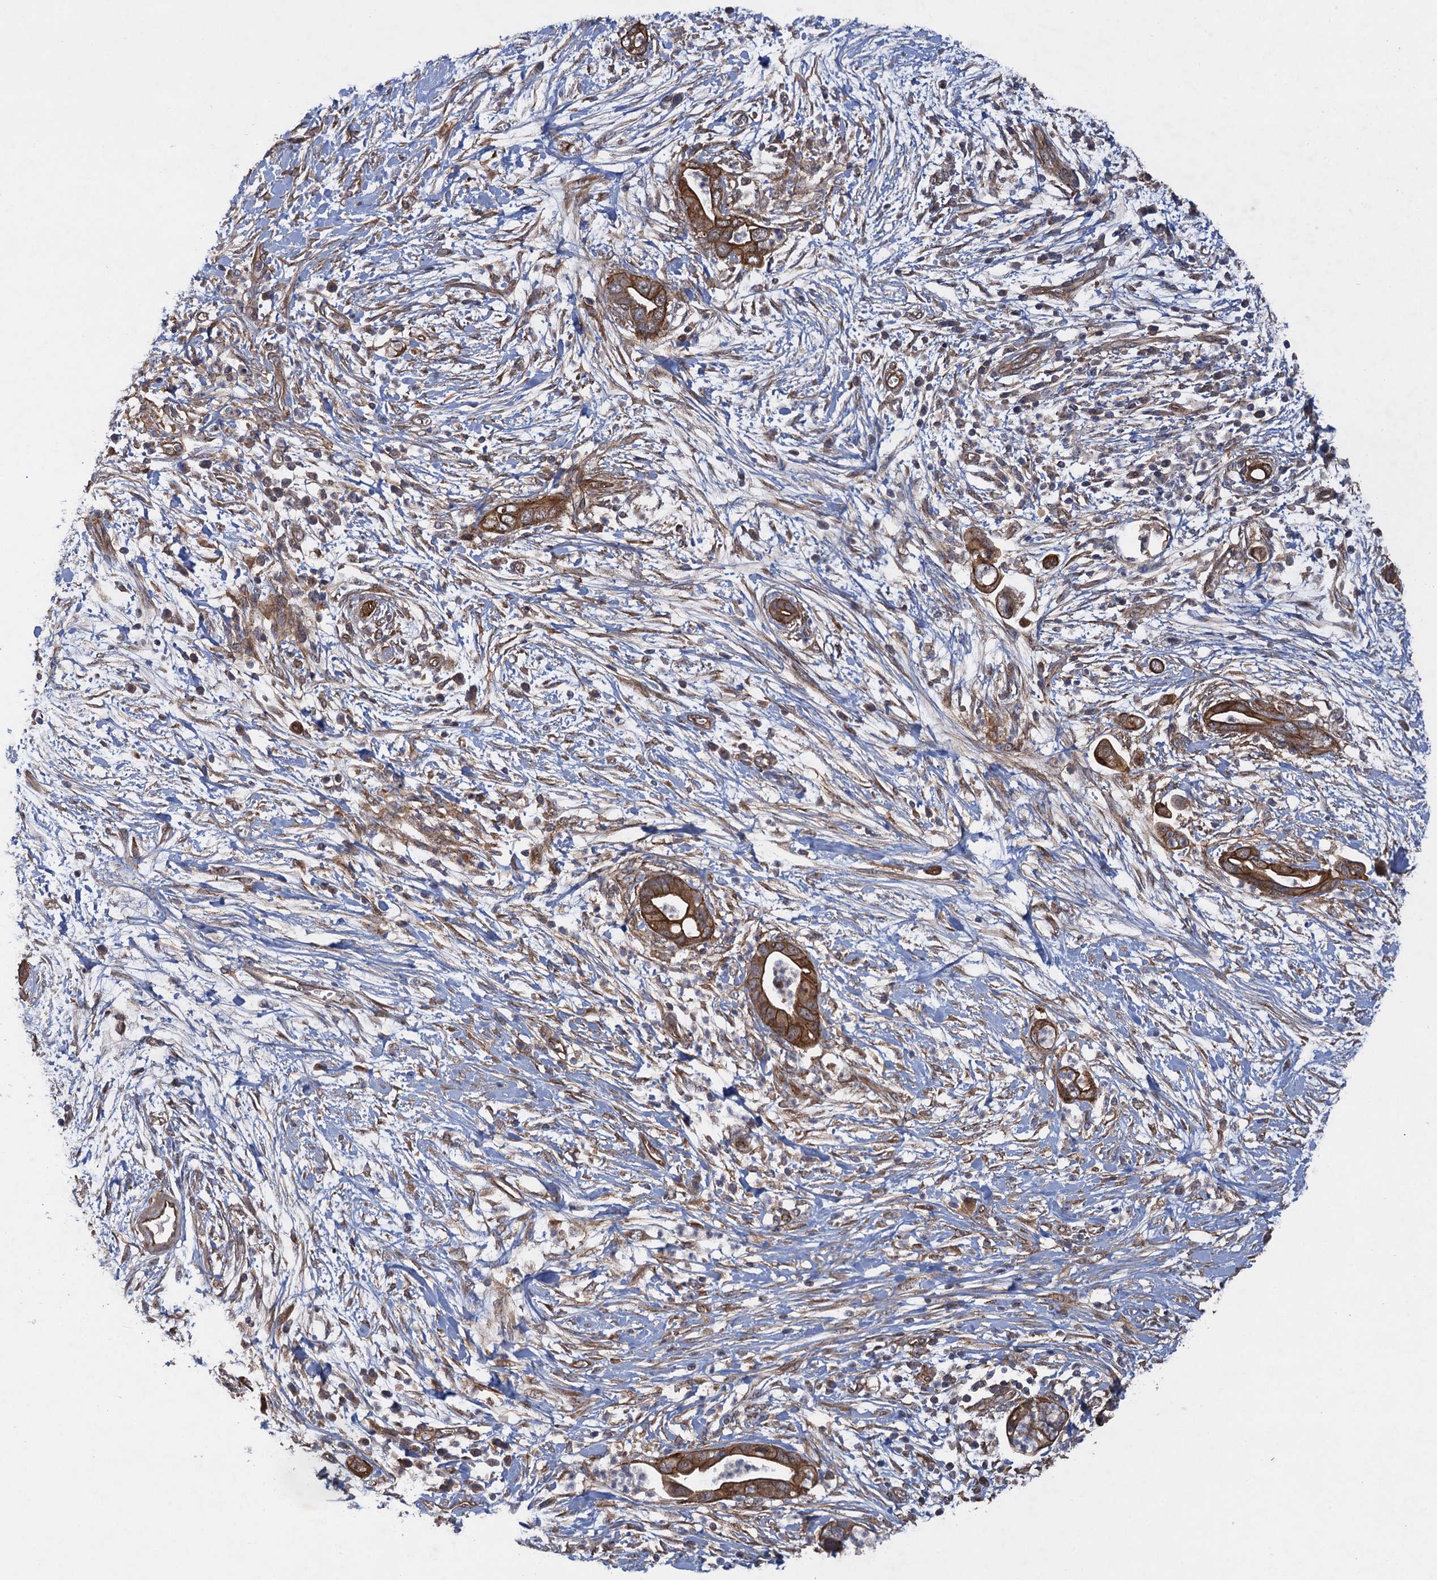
{"staining": {"intensity": "strong", "quantity": ">75%", "location": "cytoplasmic/membranous"}, "tissue": "pancreatic cancer", "cell_type": "Tumor cells", "image_type": "cancer", "snomed": [{"axis": "morphology", "description": "Adenocarcinoma, NOS"}, {"axis": "topography", "description": "Pancreas"}], "caption": "The image reveals immunohistochemical staining of pancreatic adenocarcinoma. There is strong cytoplasmic/membranous expression is seen in about >75% of tumor cells. Immunohistochemistry stains the protein of interest in brown and the nuclei are stained blue.", "gene": "HAUS1", "patient": {"sex": "male", "age": 75}}